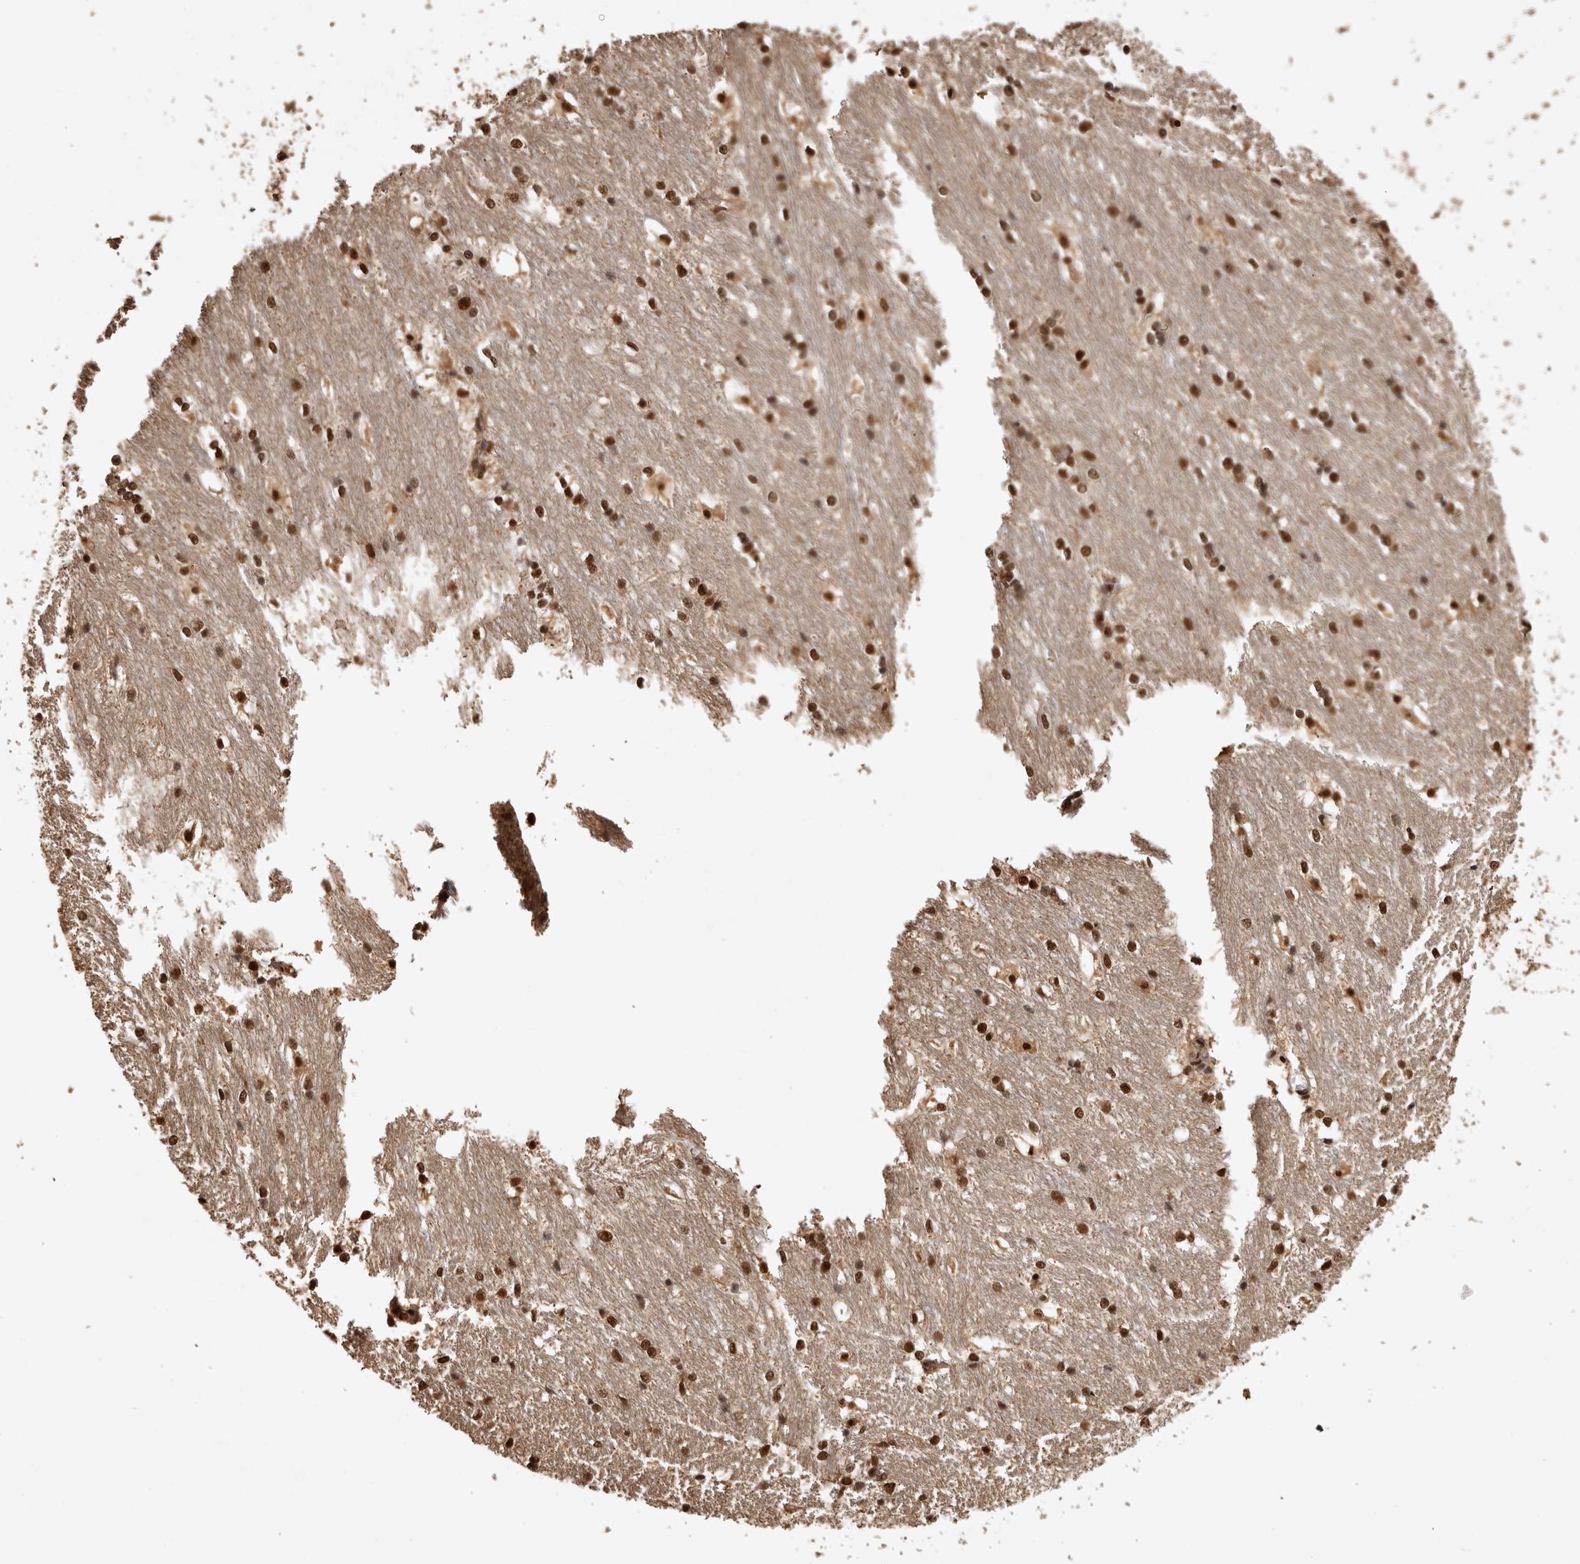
{"staining": {"intensity": "strong", "quantity": ">75%", "location": "nuclear"}, "tissue": "caudate", "cell_type": "Glial cells", "image_type": "normal", "snomed": [{"axis": "morphology", "description": "Normal tissue, NOS"}, {"axis": "topography", "description": "Lateral ventricle wall"}], "caption": "Strong nuclear protein expression is appreciated in approximately >75% of glial cells in caudate. Nuclei are stained in blue.", "gene": "RAD50", "patient": {"sex": "female", "age": 19}}